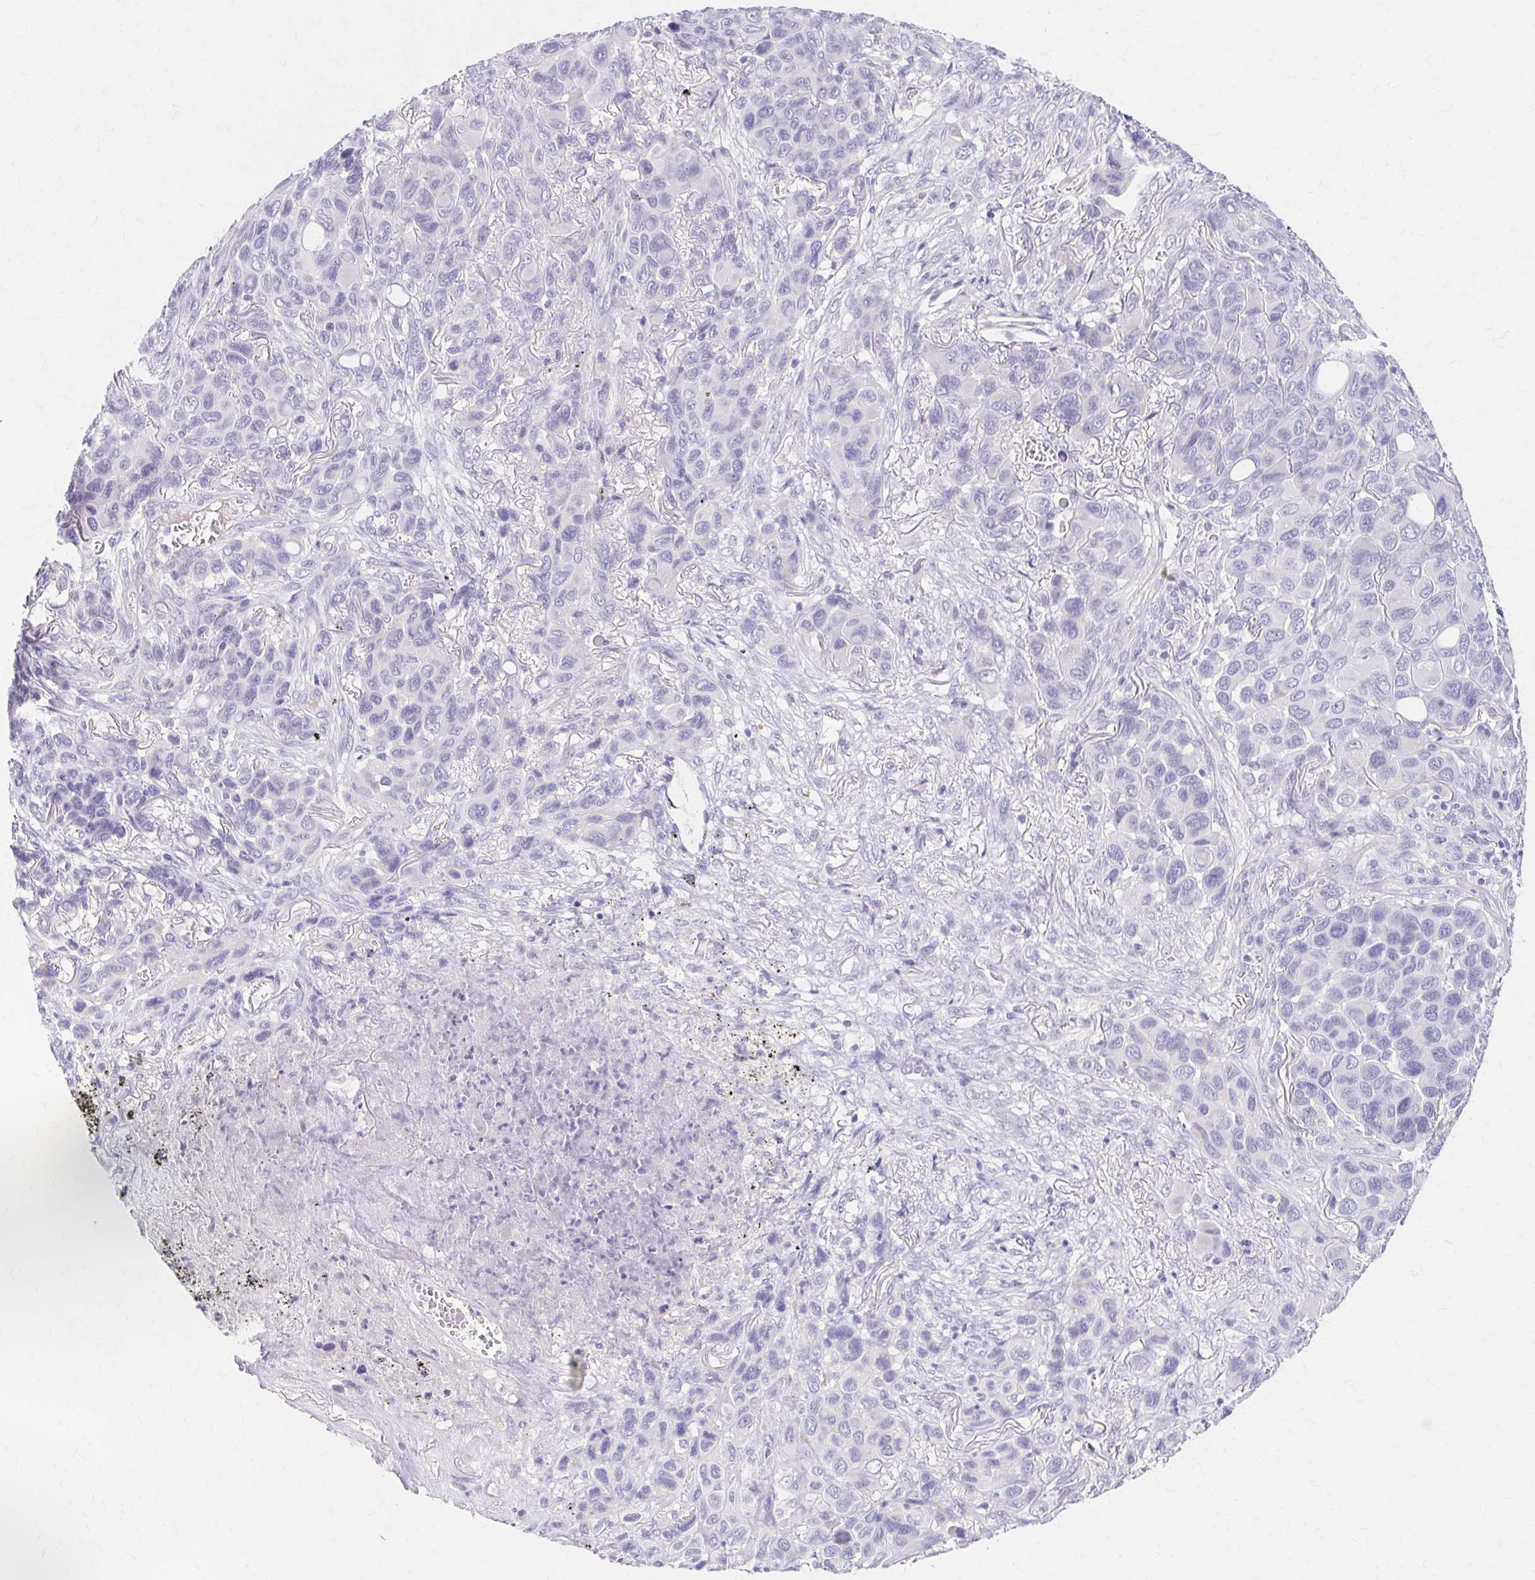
{"staining": {"intensity": "negative", "quantity": "none", "location": "none"}, "tissue": "melanoma", "cell_type": "Tumor cells", "image_type": "cancer", "snomed": [{"axis": "morphology", "description": "Malignant melanoma, Metastatic site"}, {"axis": "topography", "description": "Lung"}], "caption": "This micrograph is of melanoma stained with IHC to label a protein in brown with the nuclei are counter-stained blue. There is no expression in tumor cells.", "gene": "AZGP1", "patient": {"sex": "male", "age": 48}}